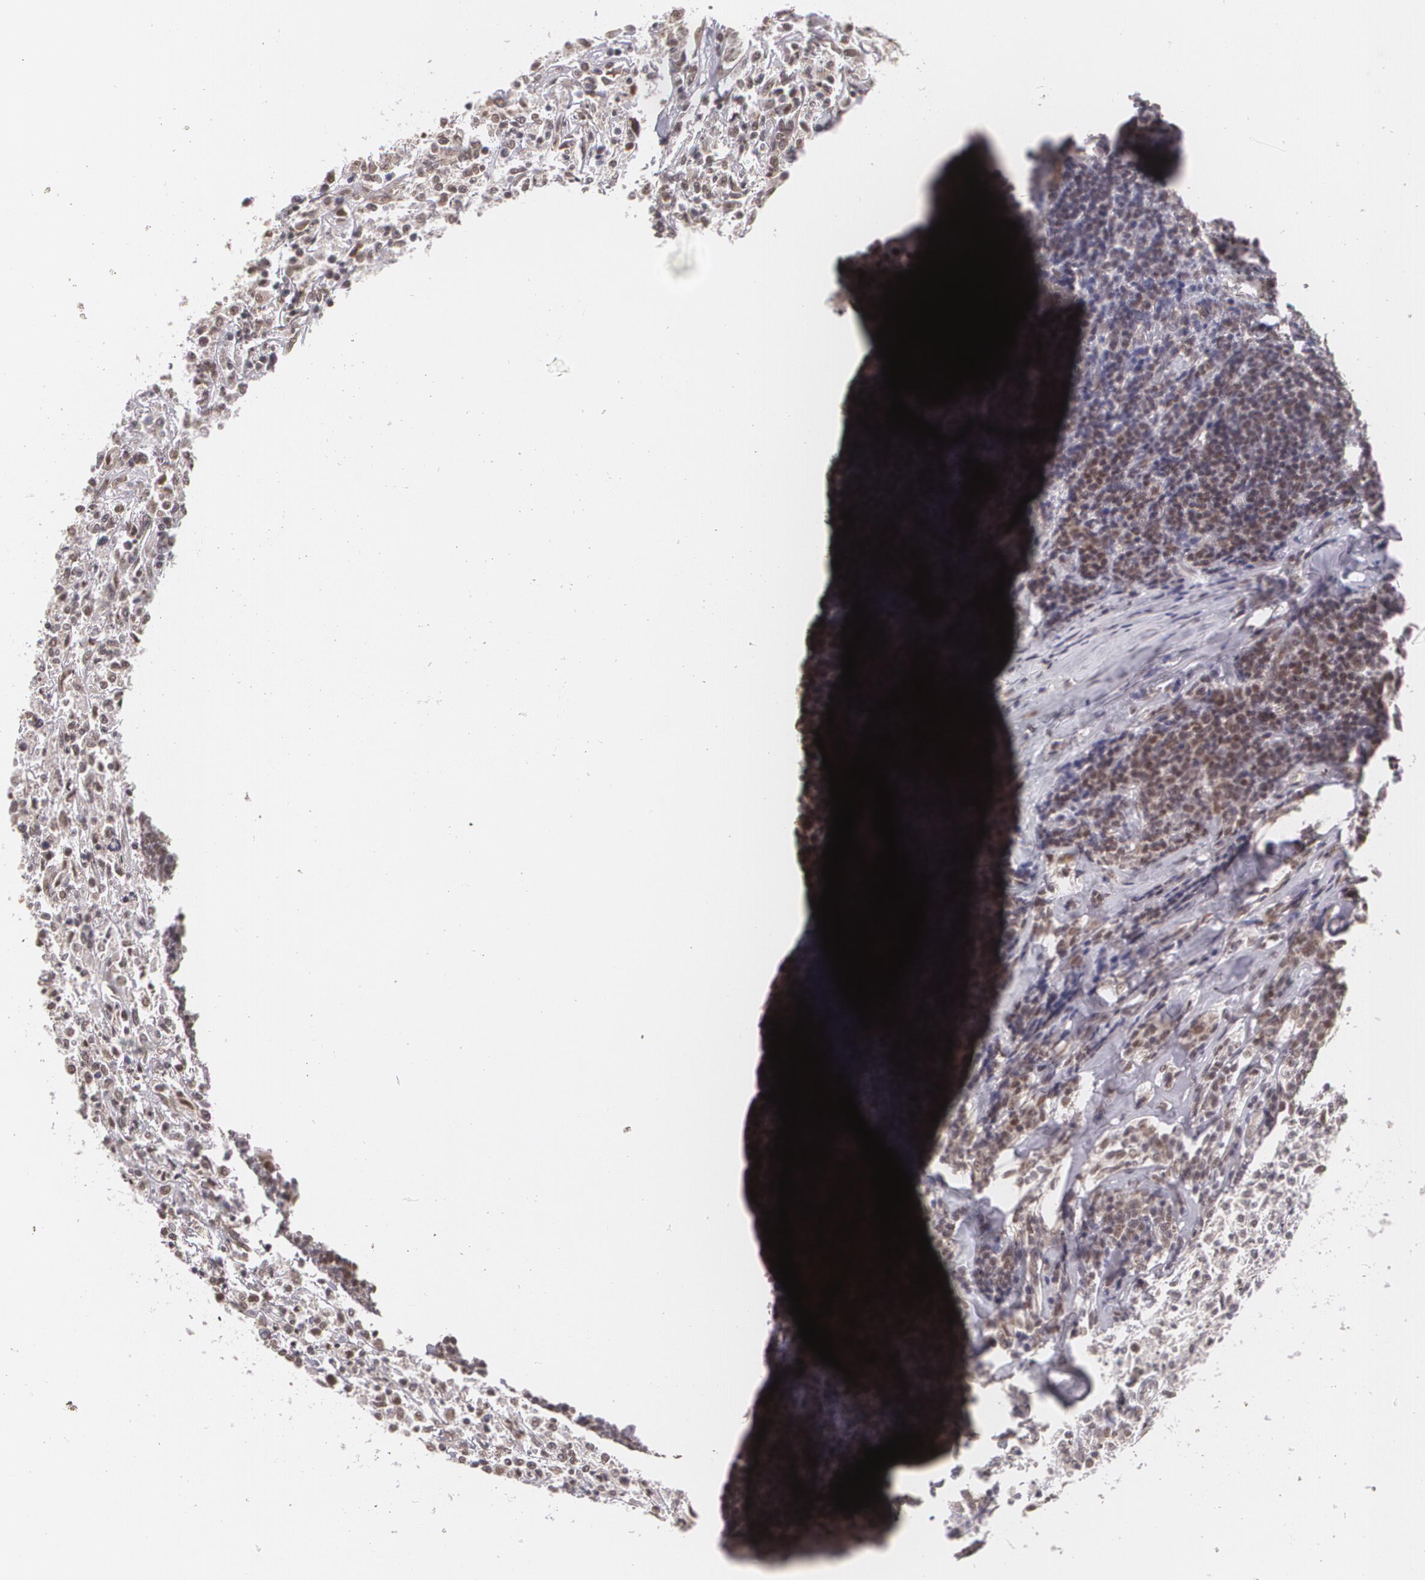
{"staining": {"intensity": "moderate", "quantity": "25%-75%", "location": "nuclear"}, "tissue": "lymphoma", "cell_type": "Tumor cells", "image_type": "cancer", "snomed": [{"axis": "morphology", "description": "Malignant lymphoma, non-Hodgkin's type, Low grade"}, {"axis": "topography", "description": "Lymph node"}], "caption": "Immunohistochemistry micrograph of human lymphoma stained for a protein (brown), which displays medium levels of moderate nuclear positivity in approximately 25%-75% of tumor cells.", "gene": "ALX1", "patient": {"sex": "male", "age": 74}}